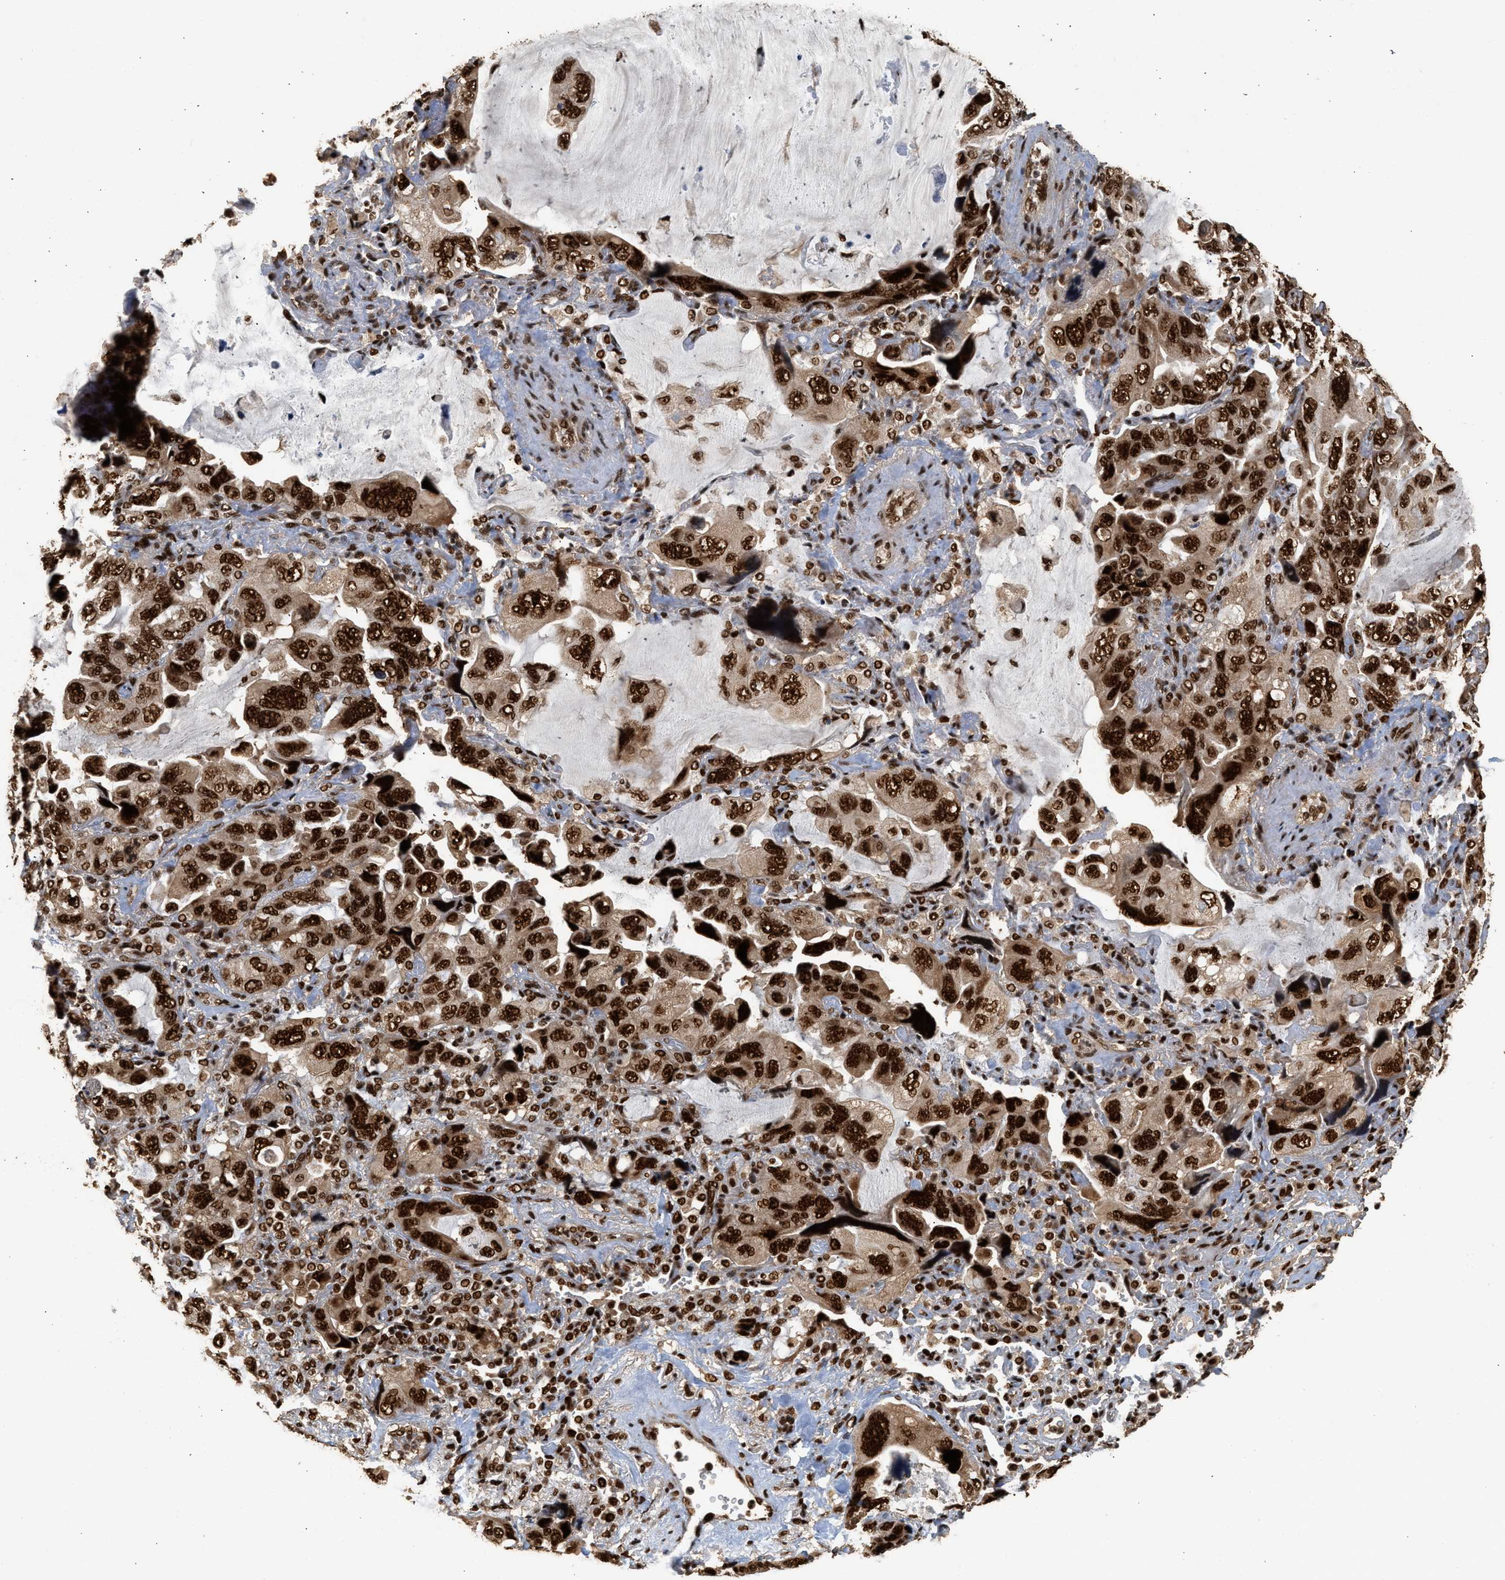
{"staining": {"intensity": "strong", "quantity": ">75%", "location": "nuclear"}, "tissue": "lung cancer", "cell_type": "Tumor cells", "image_type": "cancer", "snomed": [{"axis": "morphology", "description": "Squamous cell carcinoma, NOS"}, {"axis": "topography", "description": "Lung"}], "caption": "Lung cancer (squamous cell carcinoma) stained with a protein marker demonstrates strong staining in tumor cells.", "gene": "PPP4R3B", "patient": {"sex": "female", "age": 73}}